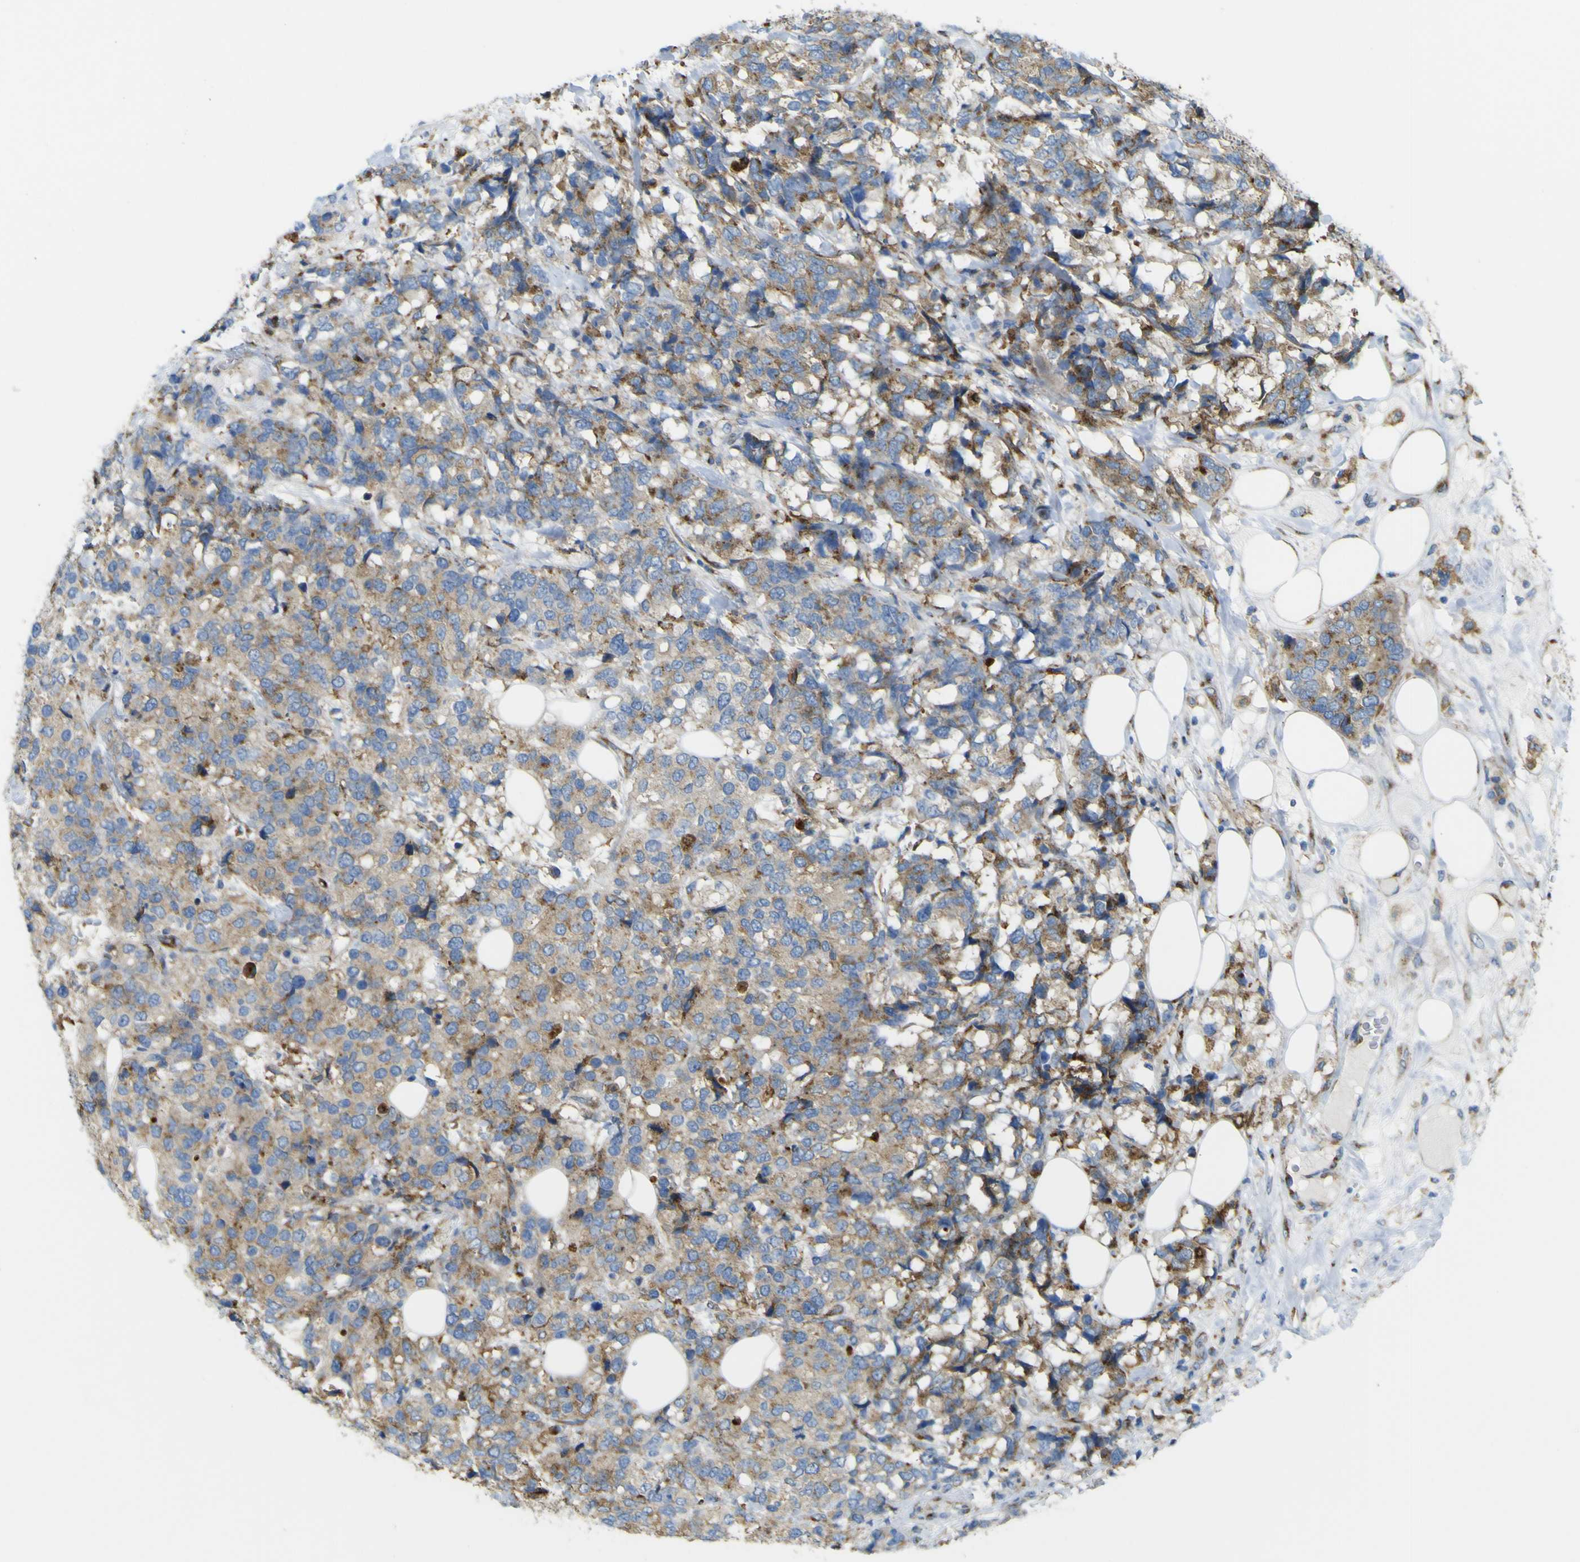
{"staining": {"intensity": "weak", "quantity": ">75%", "location": "cytoplasmic/membranous"}, "tissue": "breast cancer", "cell_type": "Tumor cells", "image_type": "cancer", "snomed": [{"axis": "morphology", "description": "Lobular carcinoma"}, {"axis": "topography", "description": "Breast"}], "caption": "Breast cancer stained with a protein marker exhibits weak staining in tumor cells.", "gene": "IGF2R", "patient": {"sex": "female", "age": 59}}